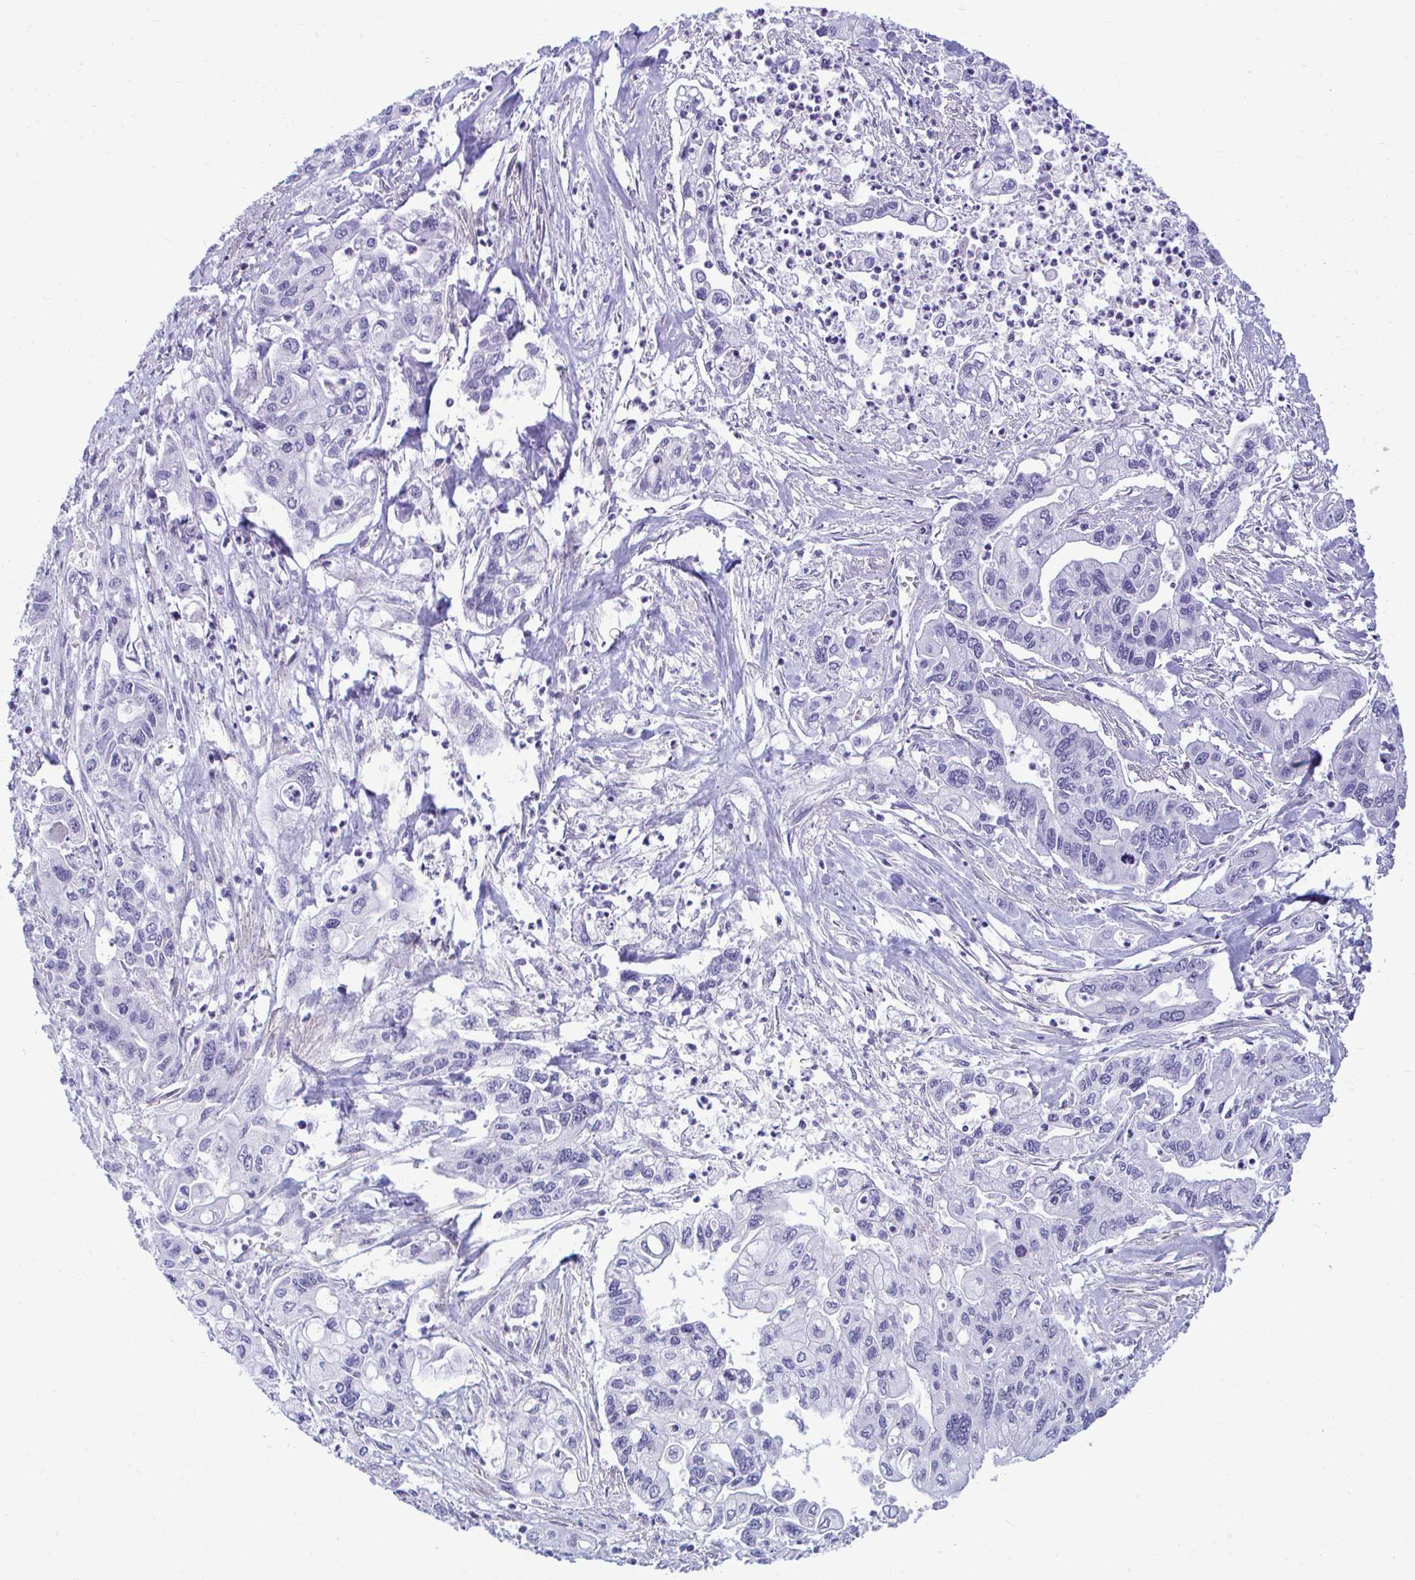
{"staining": {"intensity": "negative", "quantity": "none", "location": "none"}, "tissue": "pancreatic cancer", "cell_type": "Tumor cells", "image_type": "cancer", "snomed": [{"axis": "morphology", "description": "Adenocarcinoma, NOS"}, {"axis": "topography", "description": "Pancreas"}], "caption": "Immunohistochemical staining of adenocarcinoma (pancreatic) displays no significant staining in tumor cells. (Brightfield microscopy of DAB (3,3'-diaminobenzidine) immunohistochemistry (IHC) at high magnification).", "gene": "SLC25A51", "patient": {"sex": "male", "age": 62}}